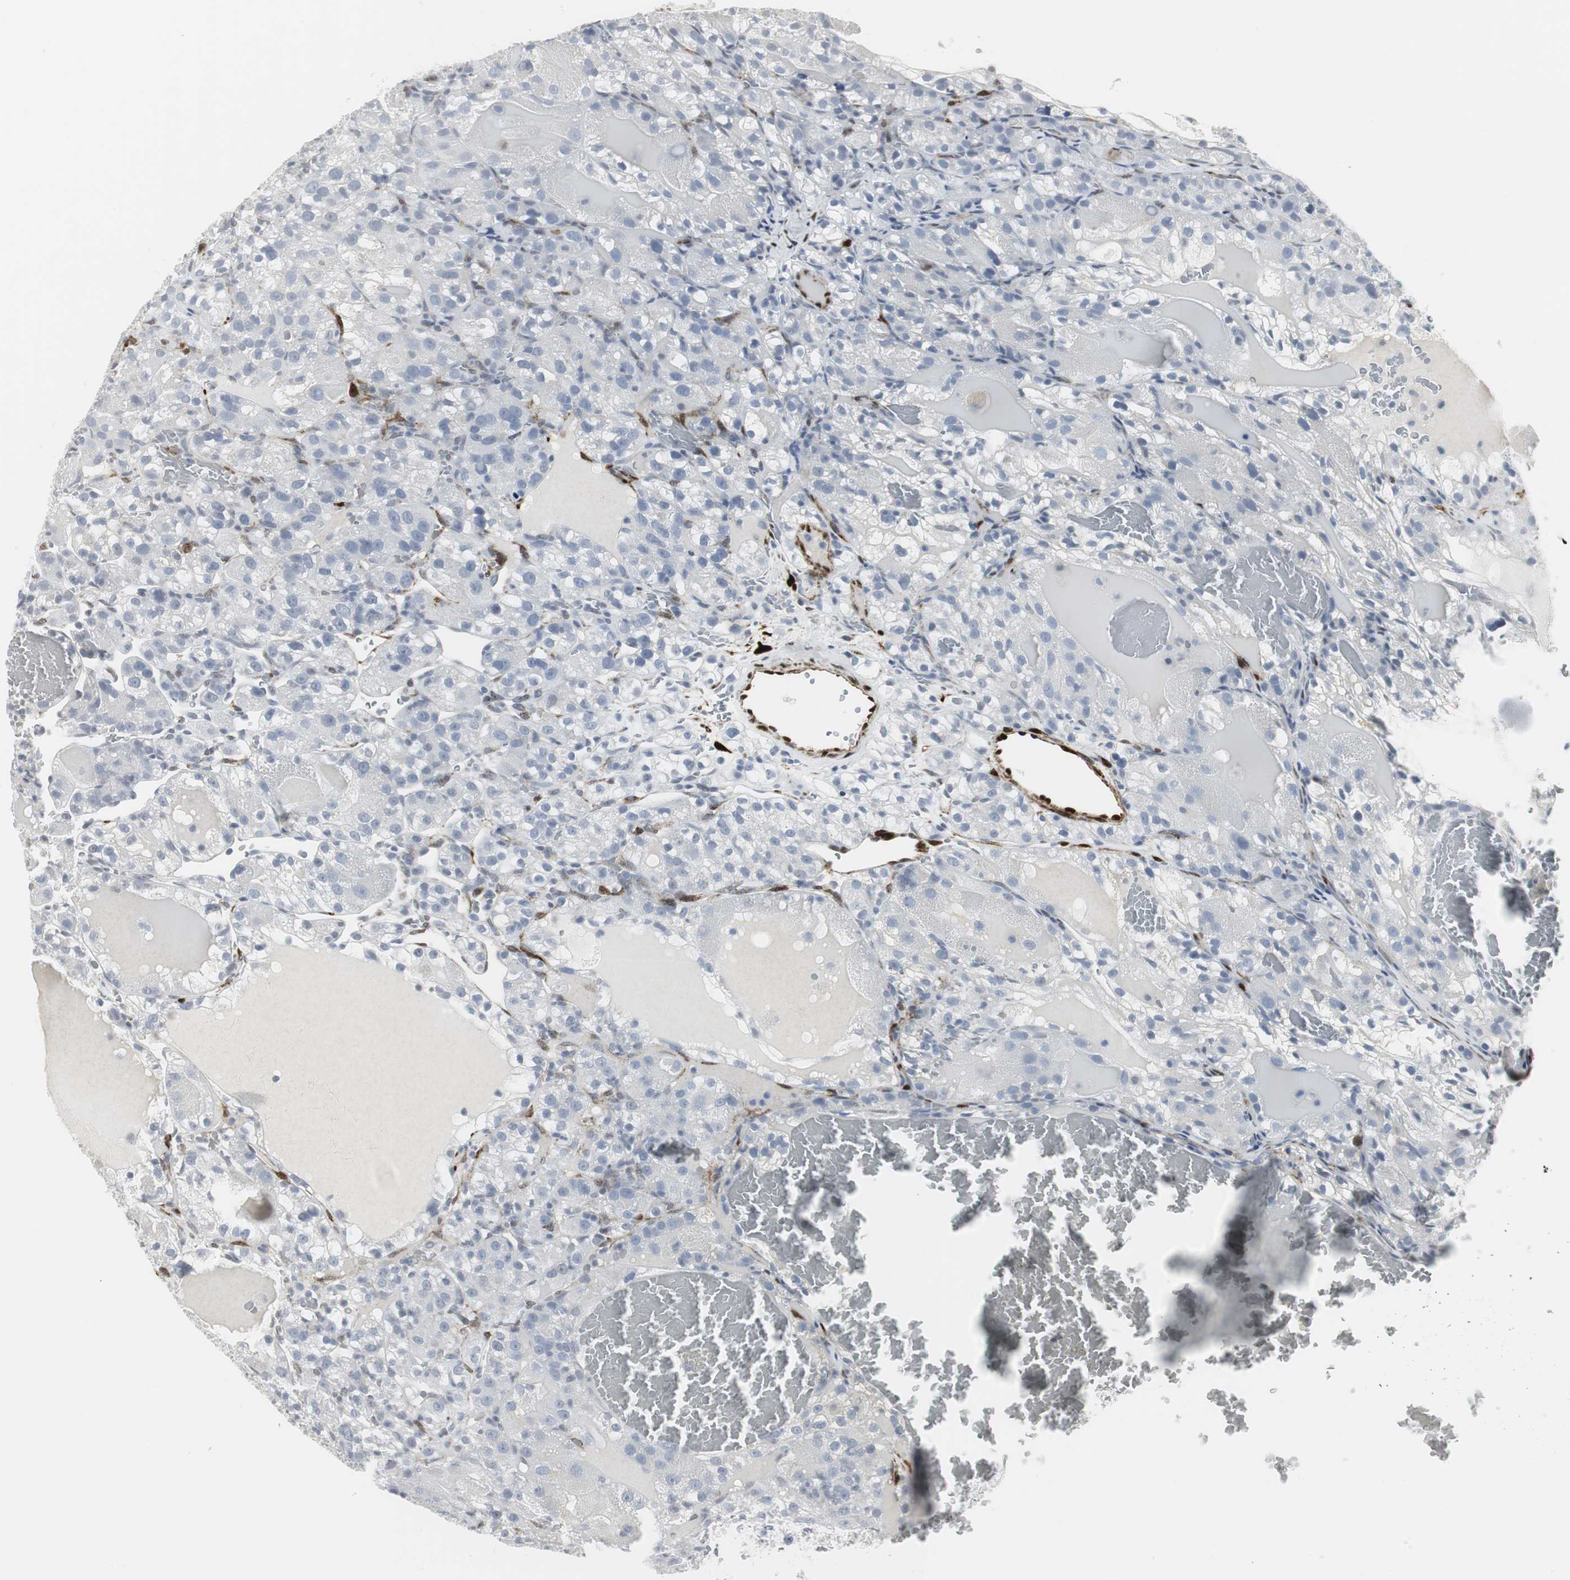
{"staining": {"intensity": "negative", "quantity": "none", "location": "none"}, "tissue": "renal cancer", "cell_type": "Tumor cells", "image_type": "cancer", "snomed": [{"axis": "morphology", "description": "Normal tissue, NOS"}, {"axis": "morphology", "description": "Adenocarcinoma, NOS"}, {"axis": "topography", "description": "Kidney"}], "caption": "IHC histopathology image of neoplastic tissue: renal adenocarcinoma stained with DAB (3,3'-diaminobenzidine) demonstrates no significant protein staining in tumor cells. (DAB immunohistochemistry (IHC) visualized using brightfield microscopy, high magnification).", "gene": "PPP1R14A", "patient": {"sex": "male", "age": 61}}